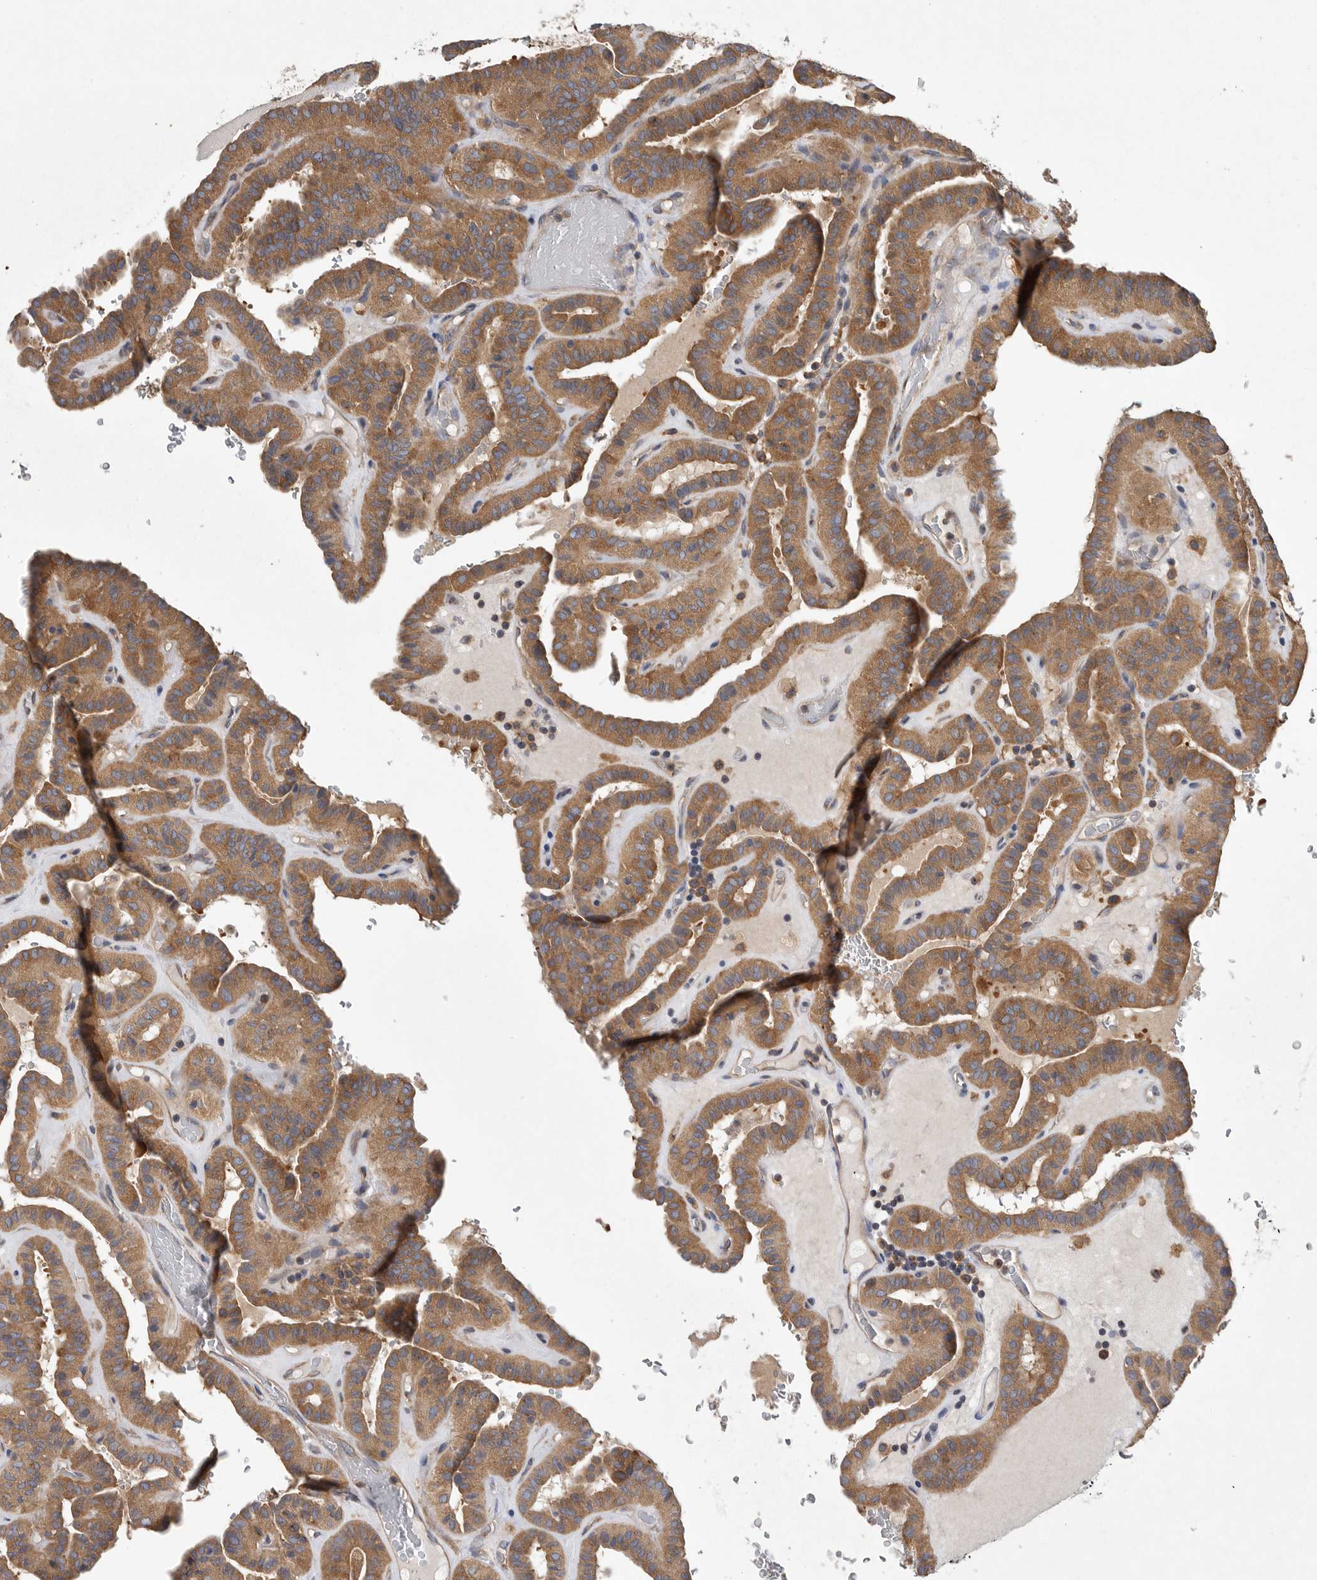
{"staining": {"intensity": "moderate", "quantity": ">75%", "location": "cytoplasmic/membranous"}, "tissue": "thyroid cancer", "cell_type": "Tumor cells", "image_type": "cancer", "snomed": [{"axis": "morphology", "description": "Papillary adenocarcinoma, NOS"}, {"axis": "topography", "description": "Thyroid gland"}], "caption": "The immunohistochemical stain highlights moderate cytoplasmic/membranous positivity in tumor cells of thyroid papillary adenocarcinoma tissue.", "gene": "OXR1", "patient": {"sex": "male", "age": 77}}